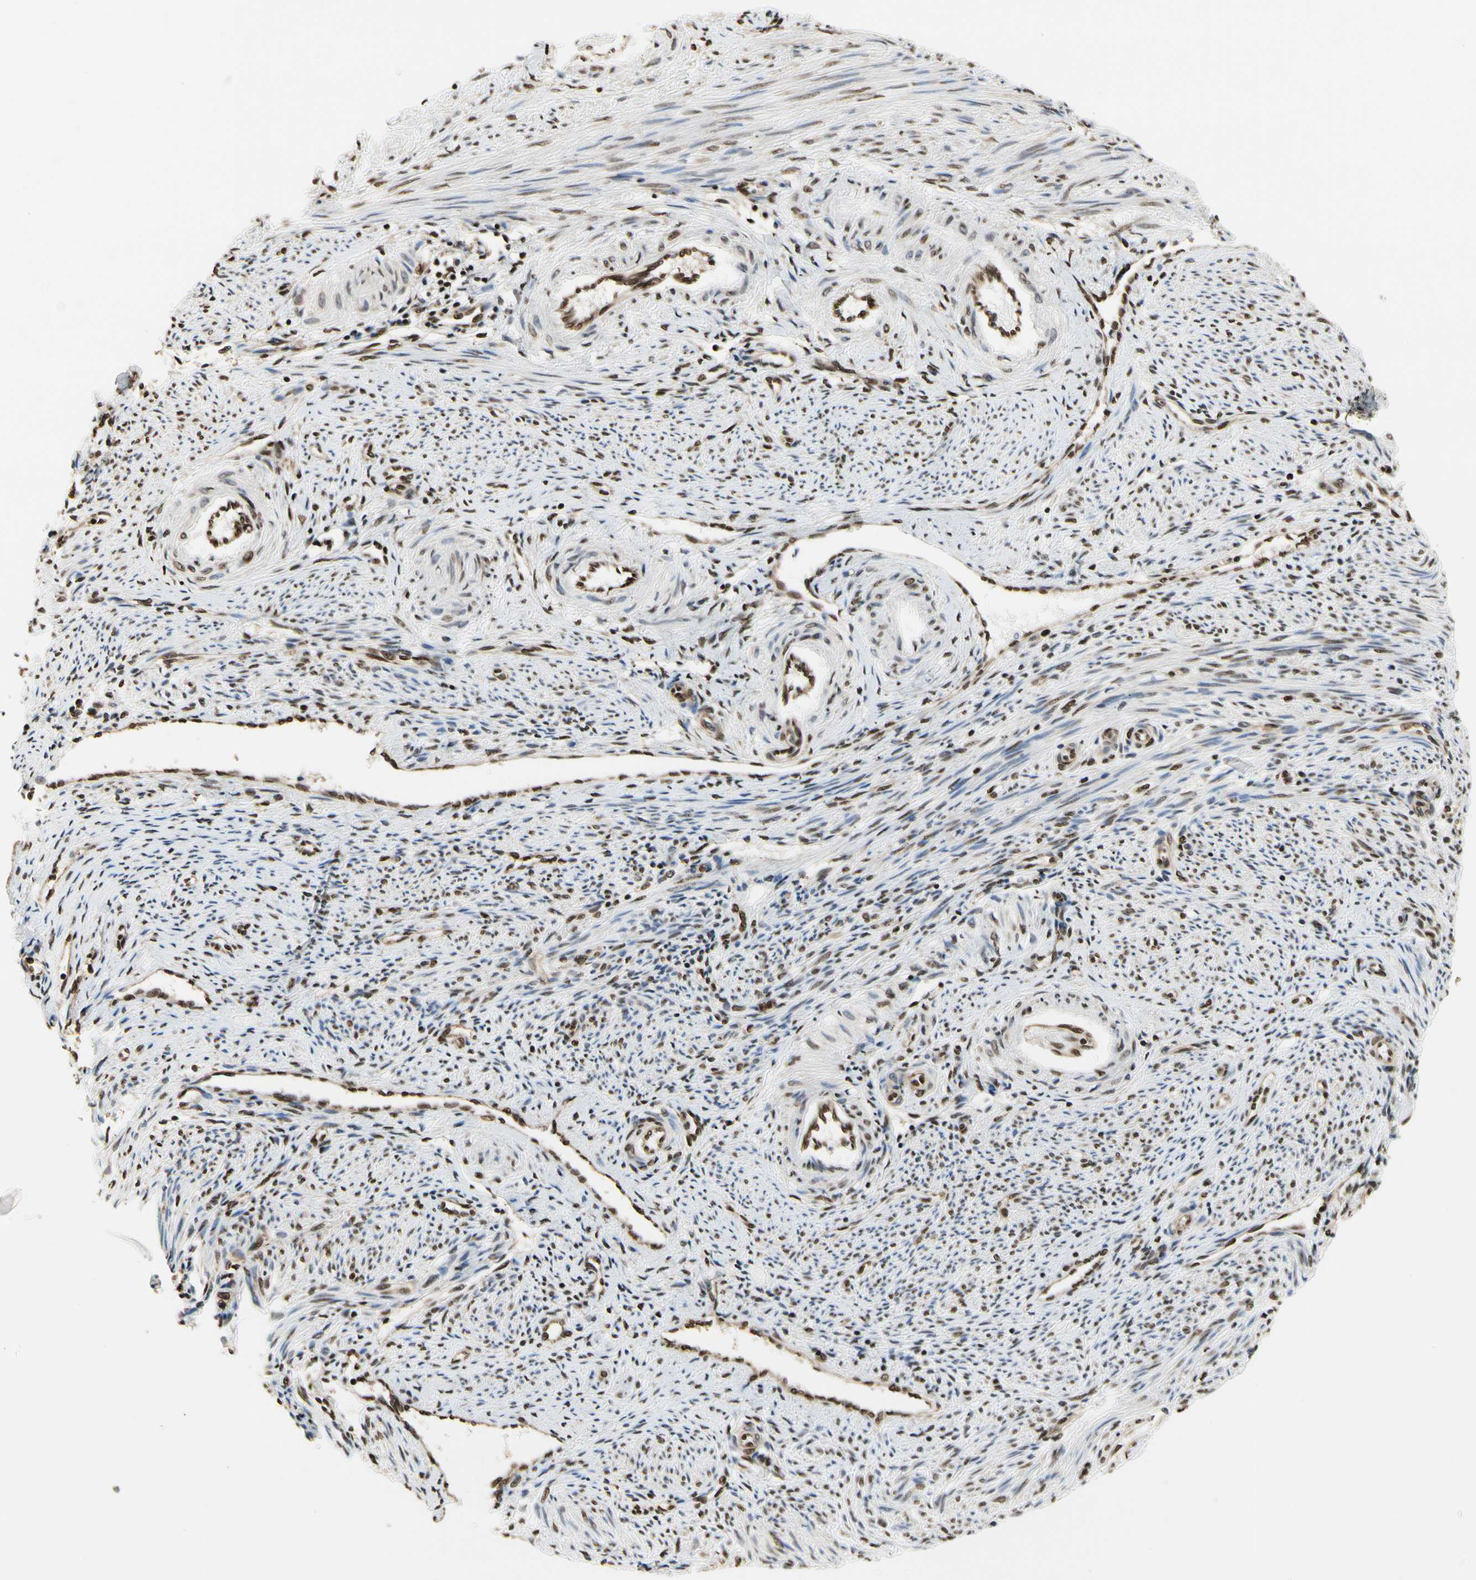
{"staining": {"intensity": "moderate", "quantity": ">75%", "location": "nuclear"}, "tissue": "endometrium", "cell_type": "Cells in endometrial stroma", "image_type": "normal", "snomed": [{"axis": "morphology", "description": "Normal tissue, NOS"}, {"axis": "topography", "description": "Endometrium"}], "caption": "Endometrium stained with DAB (3,3'-diaminobenzidine) immunohistochemistry shows medium levels of moderate nuclear staining in about >75% of cells in endometrial stroma. Nuclei are stained in blue.", "gene": "HNRNPK", "patient": {"sex": "female", "age": 42}}